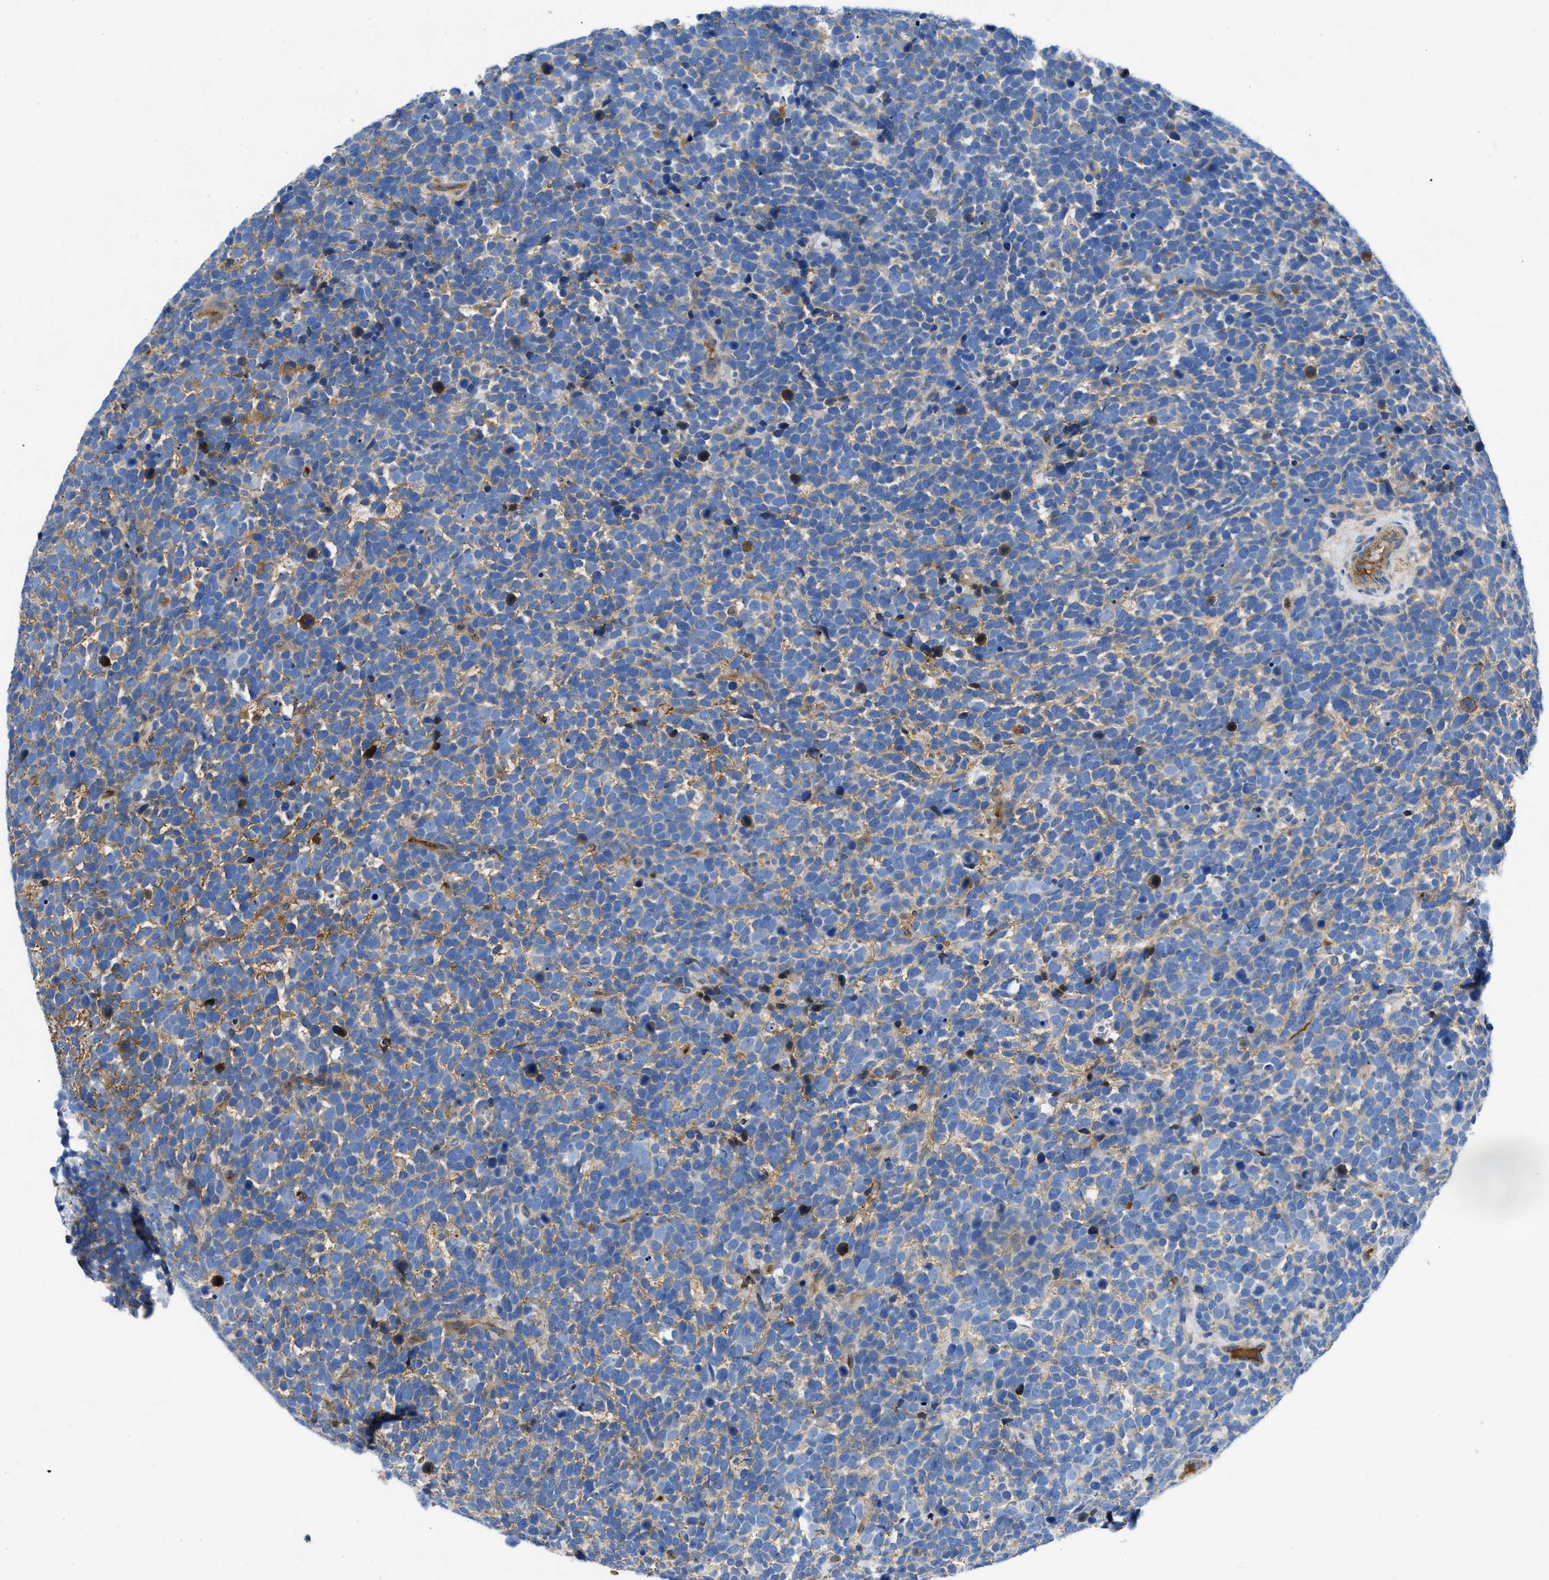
{"staining": {"intensity": "weak", "quantity": "<25%", "location": "cytoplasmic/membranous"}, "tissue": "urothelial cancer", "cell_type": "Tumor cells", "image_type": "cancer", "snomed": [{"axis": "morphology", "description": "Urothelial carcinoma, High grade"}, {"axis": "topography", "description": "Urinary bladder"}], "caption": "Protein analysis of high-grade urothelial carcinoma shows no significant positivity in tumor cells.", "gene": "ATP6V0D1", "patient": {"sex": "female", "age": 82}}